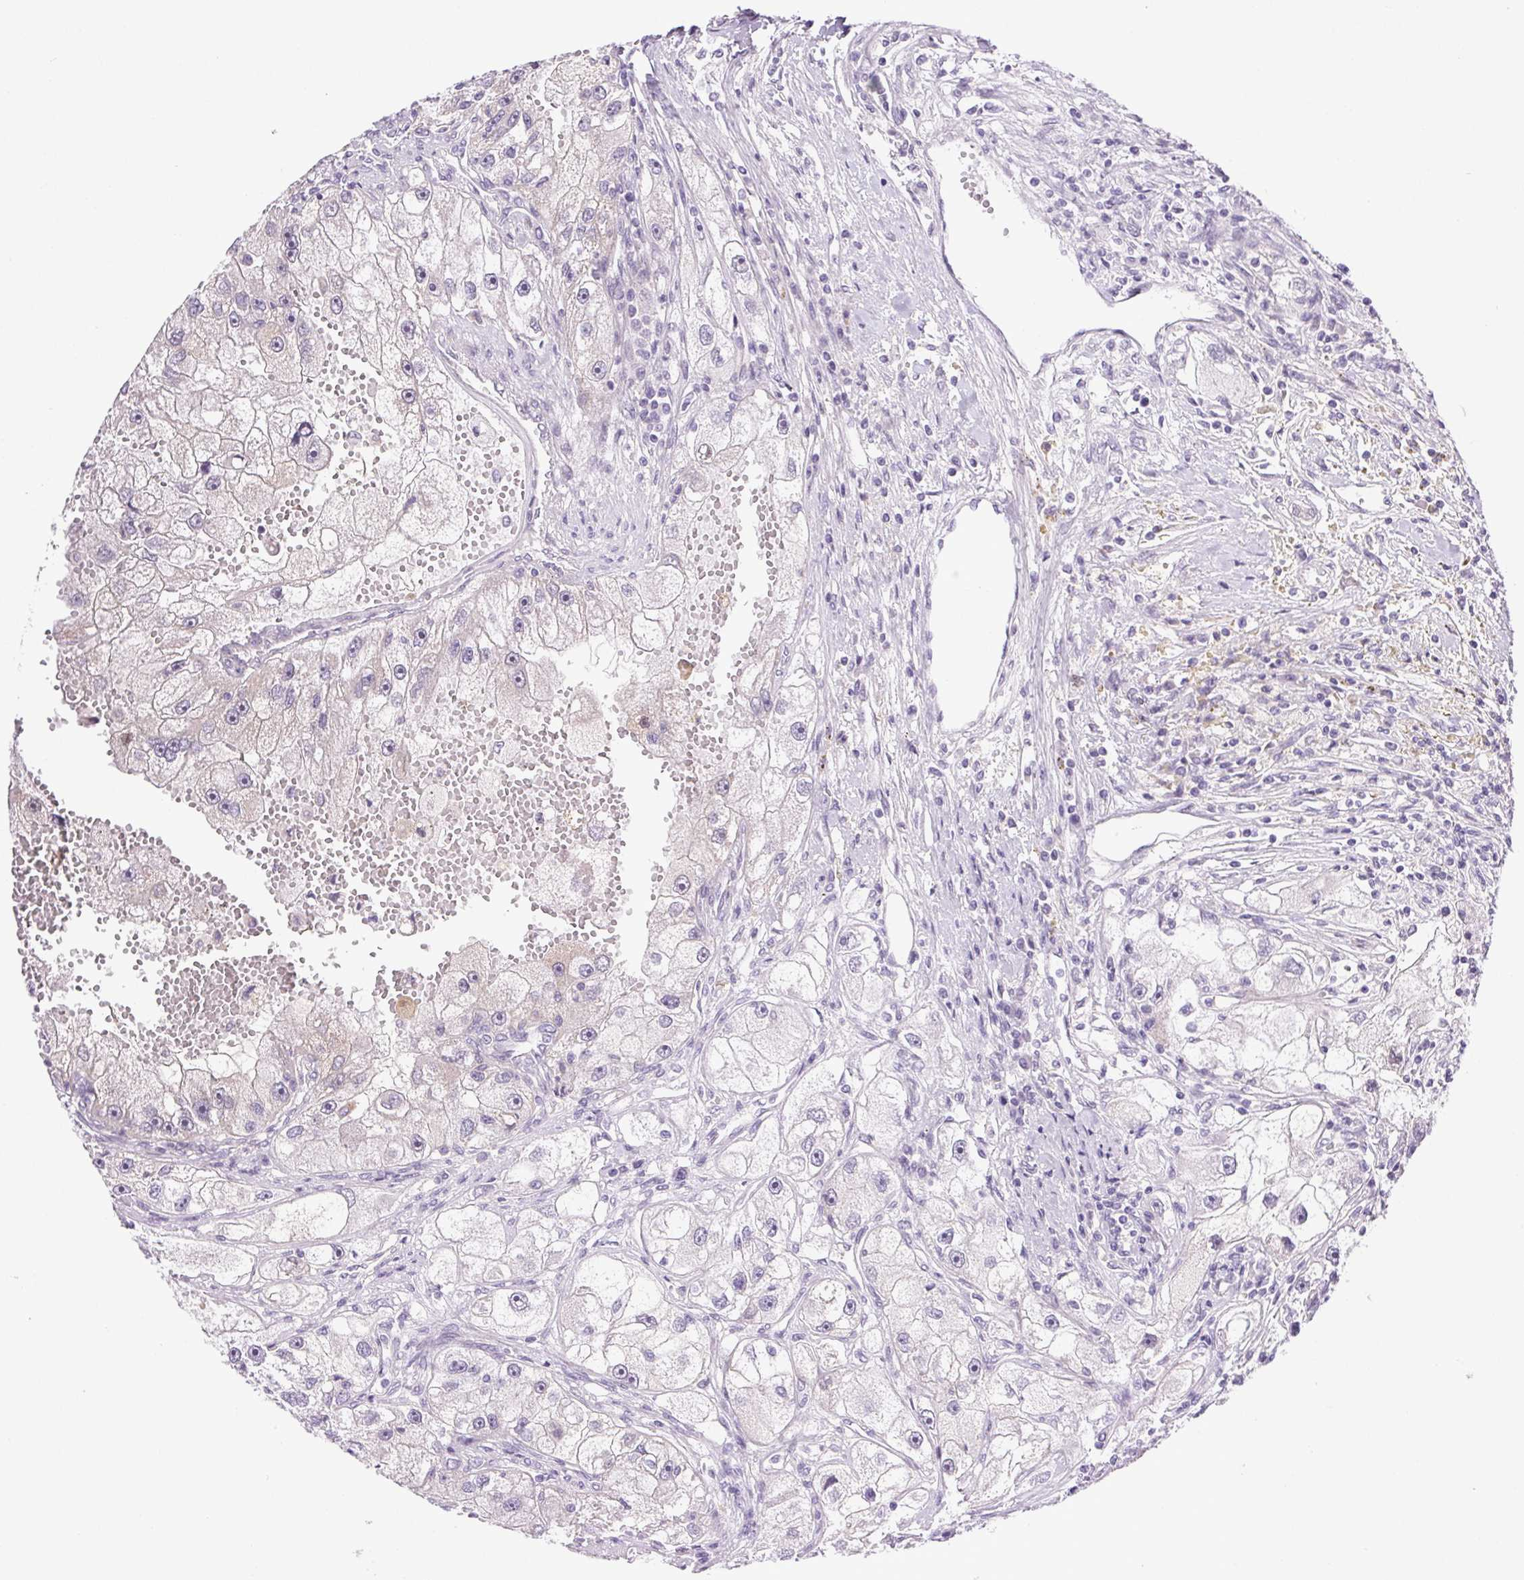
{"staining": {"intensity": "negative", "quantity": "none", "location": "none"}, "tissue": "renal cancer", "cell_type": "Tumor cells", "image_type": "cancer", "snomed": [{"axis": "morphology", "description": "Adenocarcinoma, NOS"}, {"axis": "topography", "description": "Kidney"}], "caption": "Immunohistochemistry micrograph of renal cancer (adenocarcinoma) stained for a protein (brown), which shows no positivity in tumor cells.", "gene": "SYT11", "patient": {"sex": "male", "age": 63}}